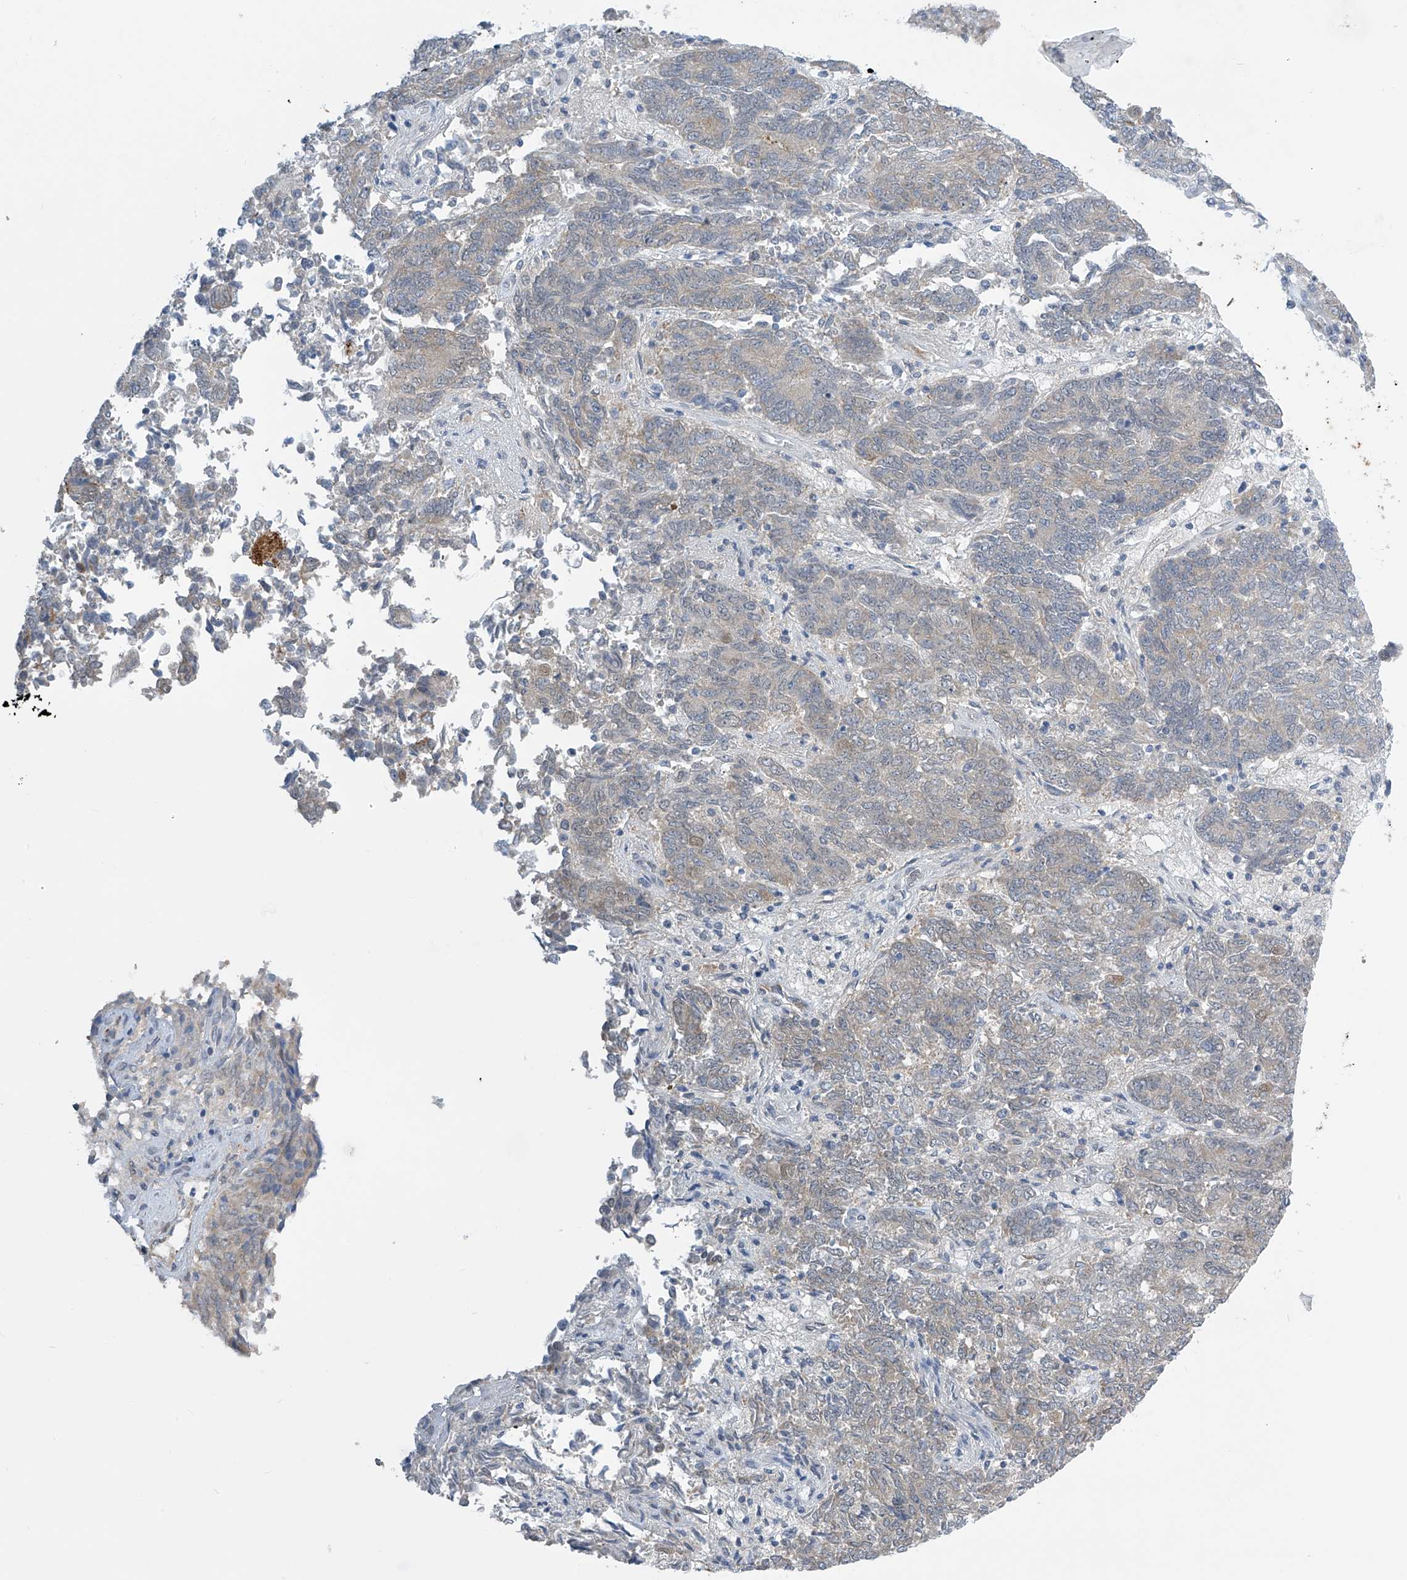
{"staining": {"intensity": "weak", "quantity": "<25%", "location": "cytoplasmic/membranous"}, "tissue": "endometrial cancer", "cell_type": "Tumor cells", "image_type": "cancer", "snomed": [{"axis": "morphology", "description": "Adenocarcinoma, NOS"}, {"axis": "topography", "description": "Endometrium"}], "caption": "High magnification brightfield microscopy of endometrial cancer (adenocarcinoma) stained with DAB (brown) and counterstained with hematoxylin (blue): tumor cells show no significant expression.", "gene": "APLF", "patient": {"sex": "female", "age": 80}}